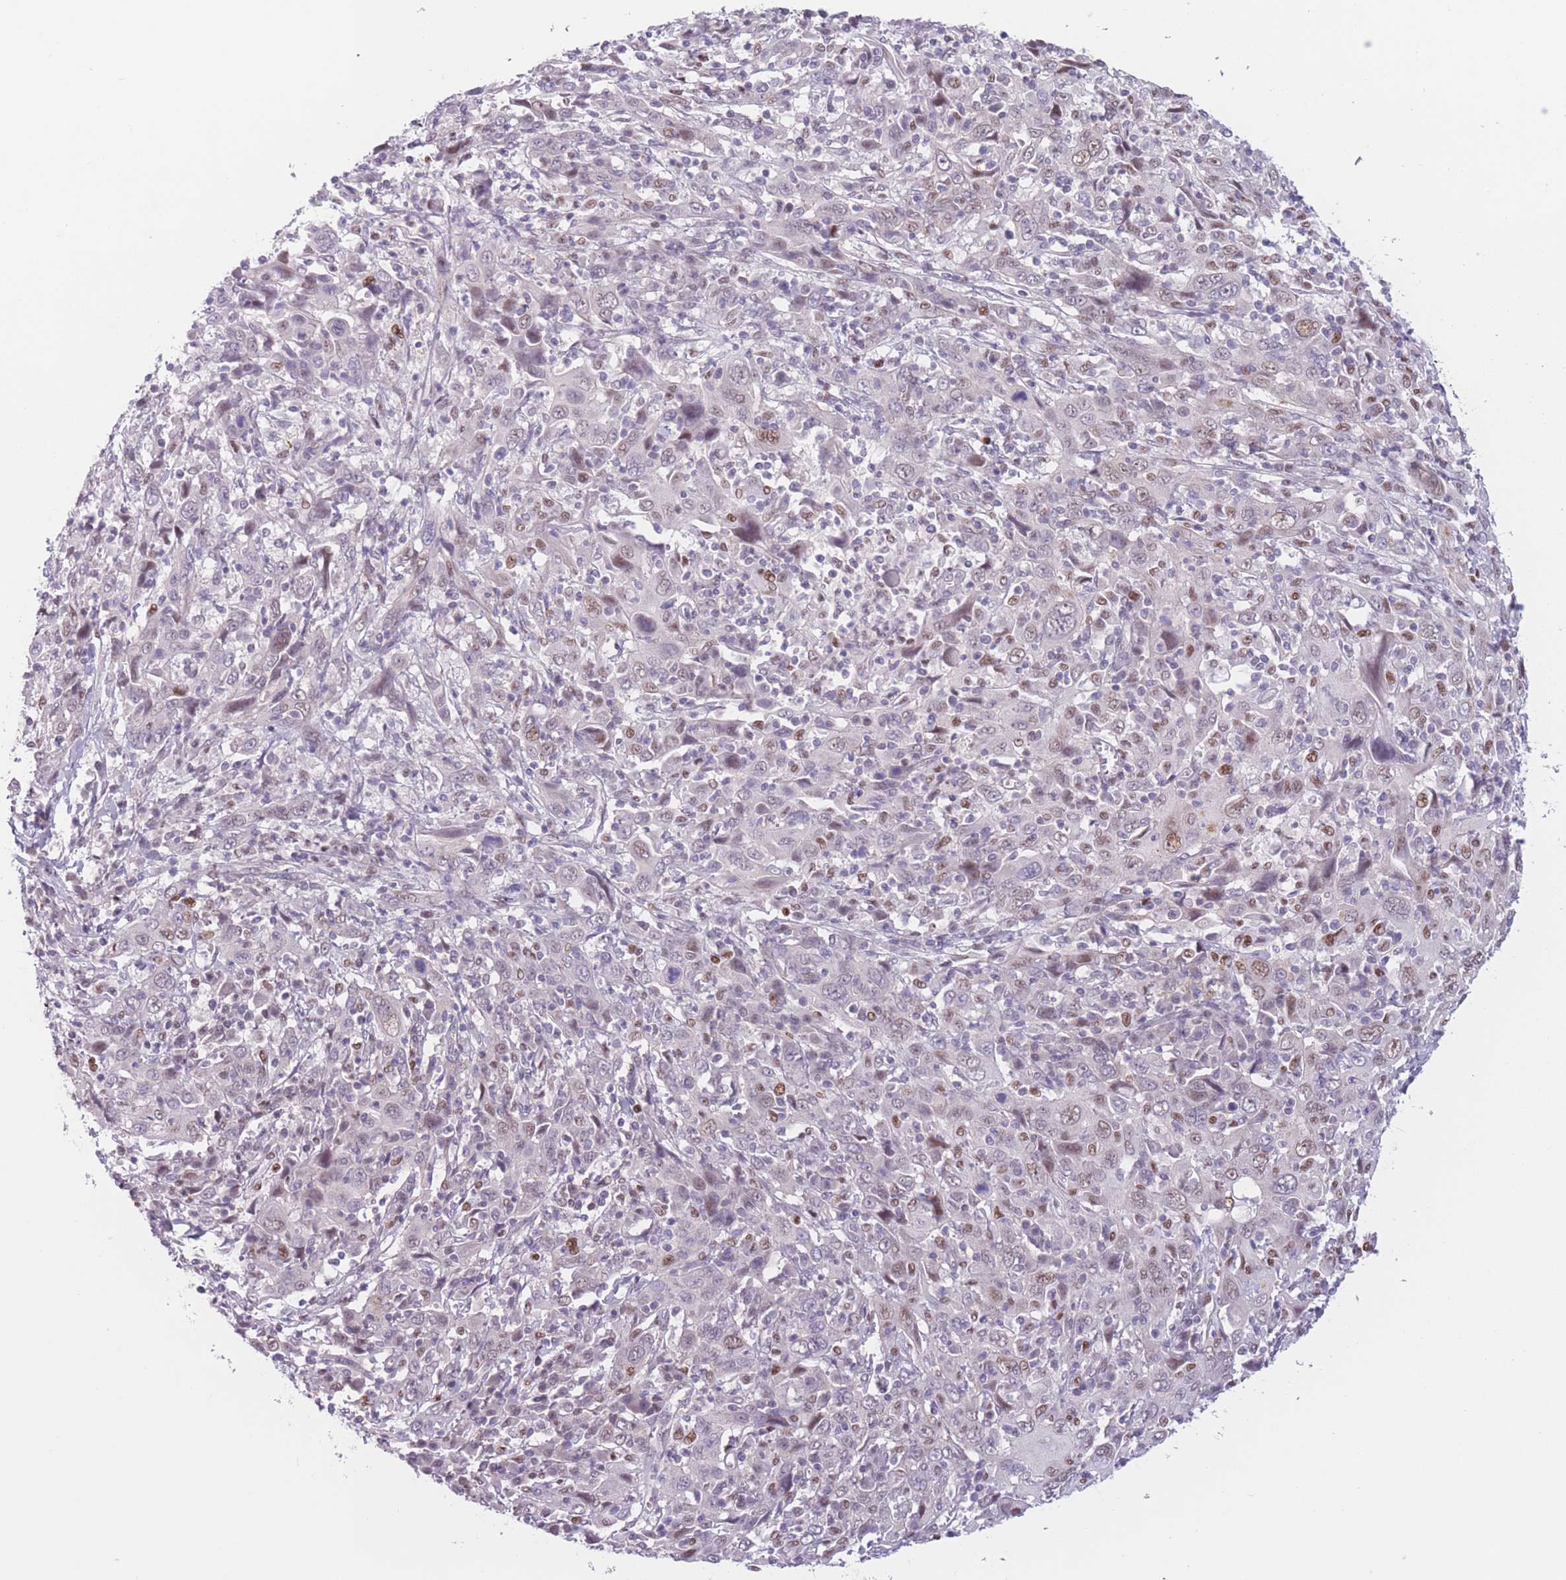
{"staining": {"intensity": "moderate", "quantity": "<25%", "location": "nuclear"}, "tissue": "cervical cancer", "cell_type": "Tumor cells", "image_type": "cancer", "snomed": [{"axis": "morphology", "description": "Squamous cell carcinoma, NOS"}, {"axis": "topography", "description": "Cervix"}], "caption": "Protein staining of cervical cancer tissue shows moderate nuclear expression in approximately <25% of tumor cells. The staining was performed using DAB (3,3'-diaminobenzidine), with brown indicating positive protein expression. Nuclei are stained blue with hematoxylin.", "gene": "ZNF439", "patient": {"sex": "female", "age": 46}}